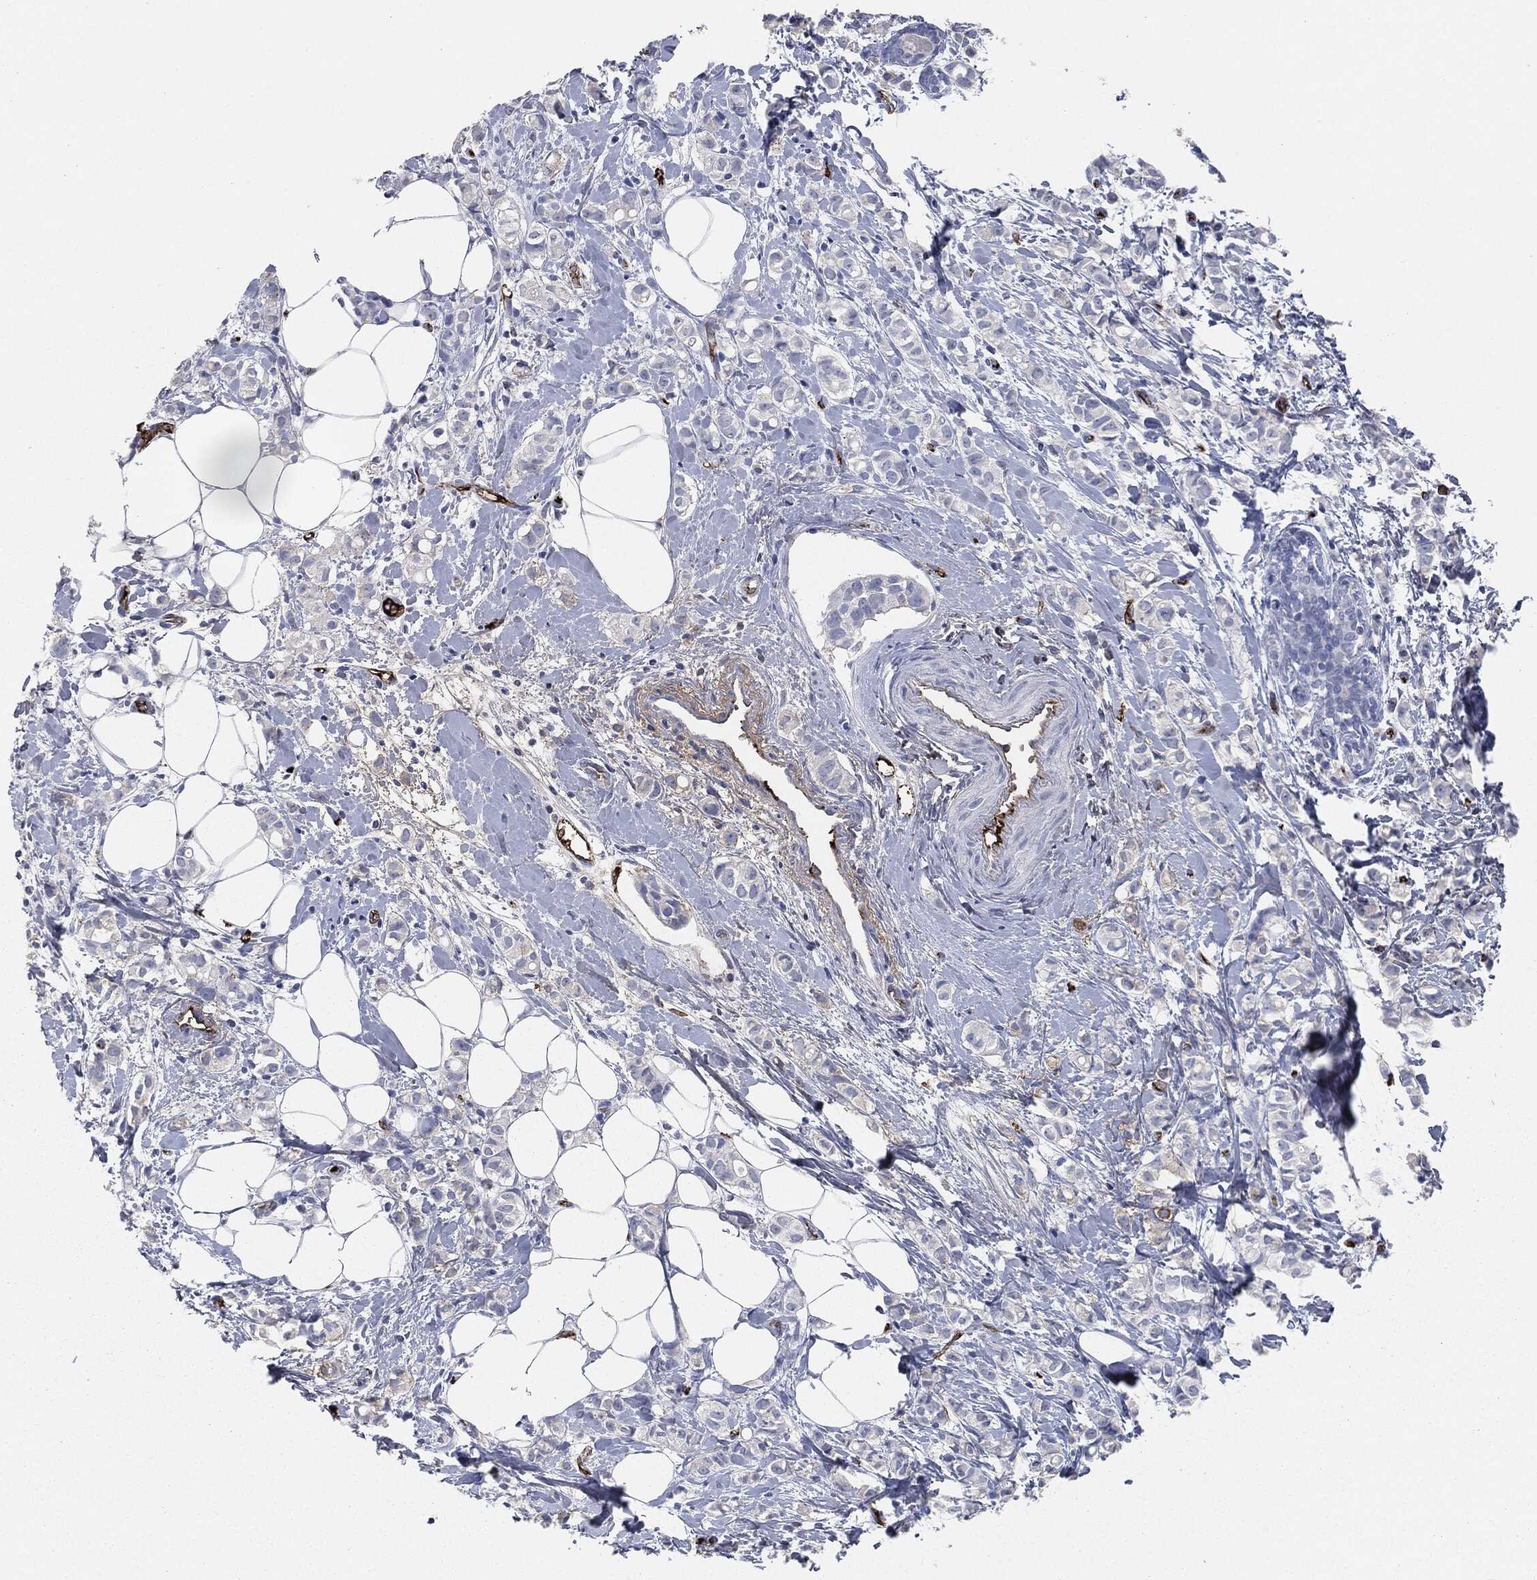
{"staining": {"intensity": "negative", "quantity": "none", "location": "none"}, "tissue": "breast cancer", "cell_type": "Tumor cells", "image_type": "cancer", "snomed": [{"axis": "morphology", "description": "Normal tissue, NOS"}, {"axis": "morphology", "description": "Duct carcinoma"}, {"axis": "topography", "description": "Breast"}], "caption": "Tumor cells show no significant expression in breast cancer.", "gene": "APOB", "patient": {"sex": "female", "age": 44}}